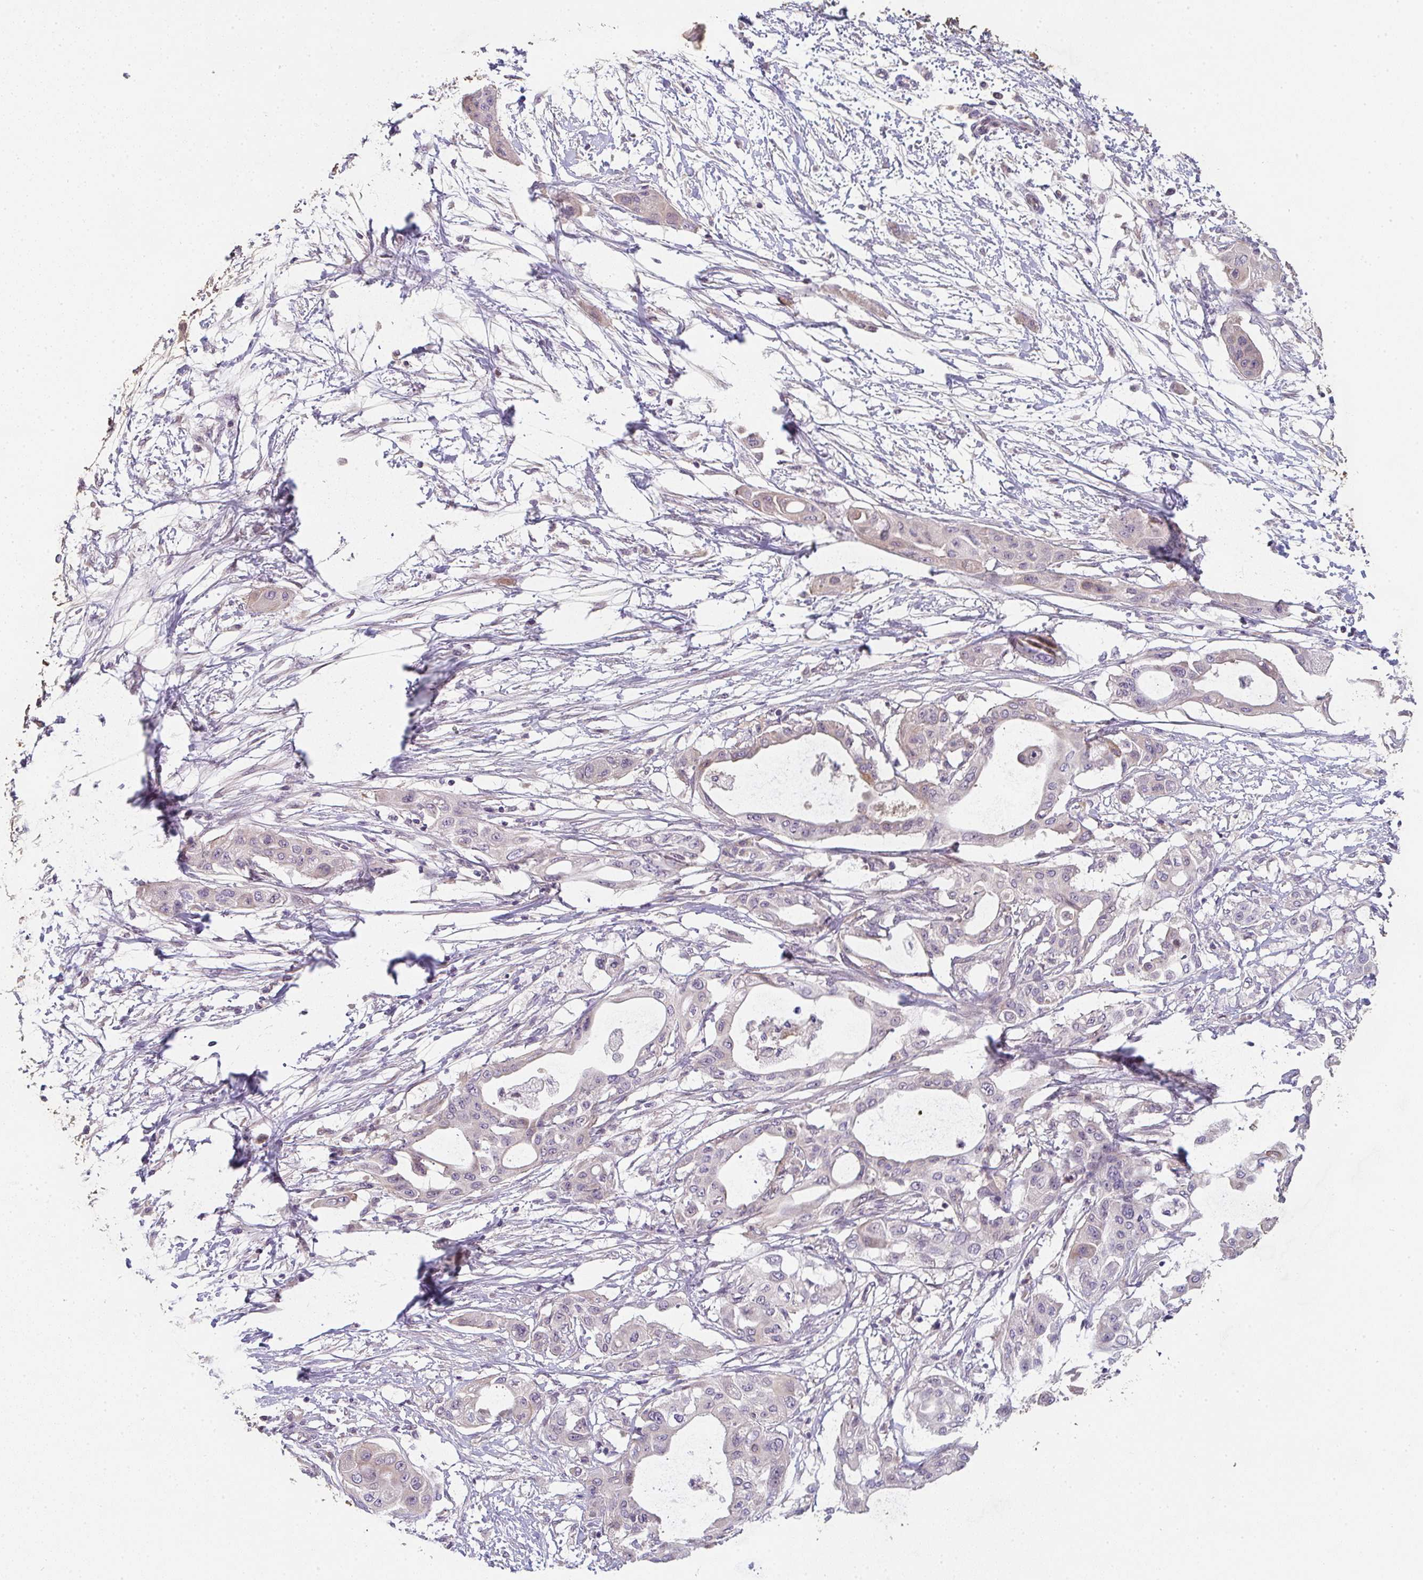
{"staining": {"intensity": "weak", "quantity": "25%-75%", "location": "cytoplasmic/membranous"}, "tissue": "pancreatic cancer", "cell_type": "Tumor cells", "image_type": "cancer", "snomed": [{"axis": "morphology", "description": "Adenocarcinoma, NOS"}, {"axis": "topography", "description": "Pancreas"}], "caption": "This photomicrograph demonstrates pancreatic cancer stained with IHC to label a protein in brown. The cytoplasmic/membranous of tumor cells show weak positivity for the protein. Nuclei are counter-stained blue.", "gene": "TNFRSF10A", "patient": {"sex": "male", "age": 68}}